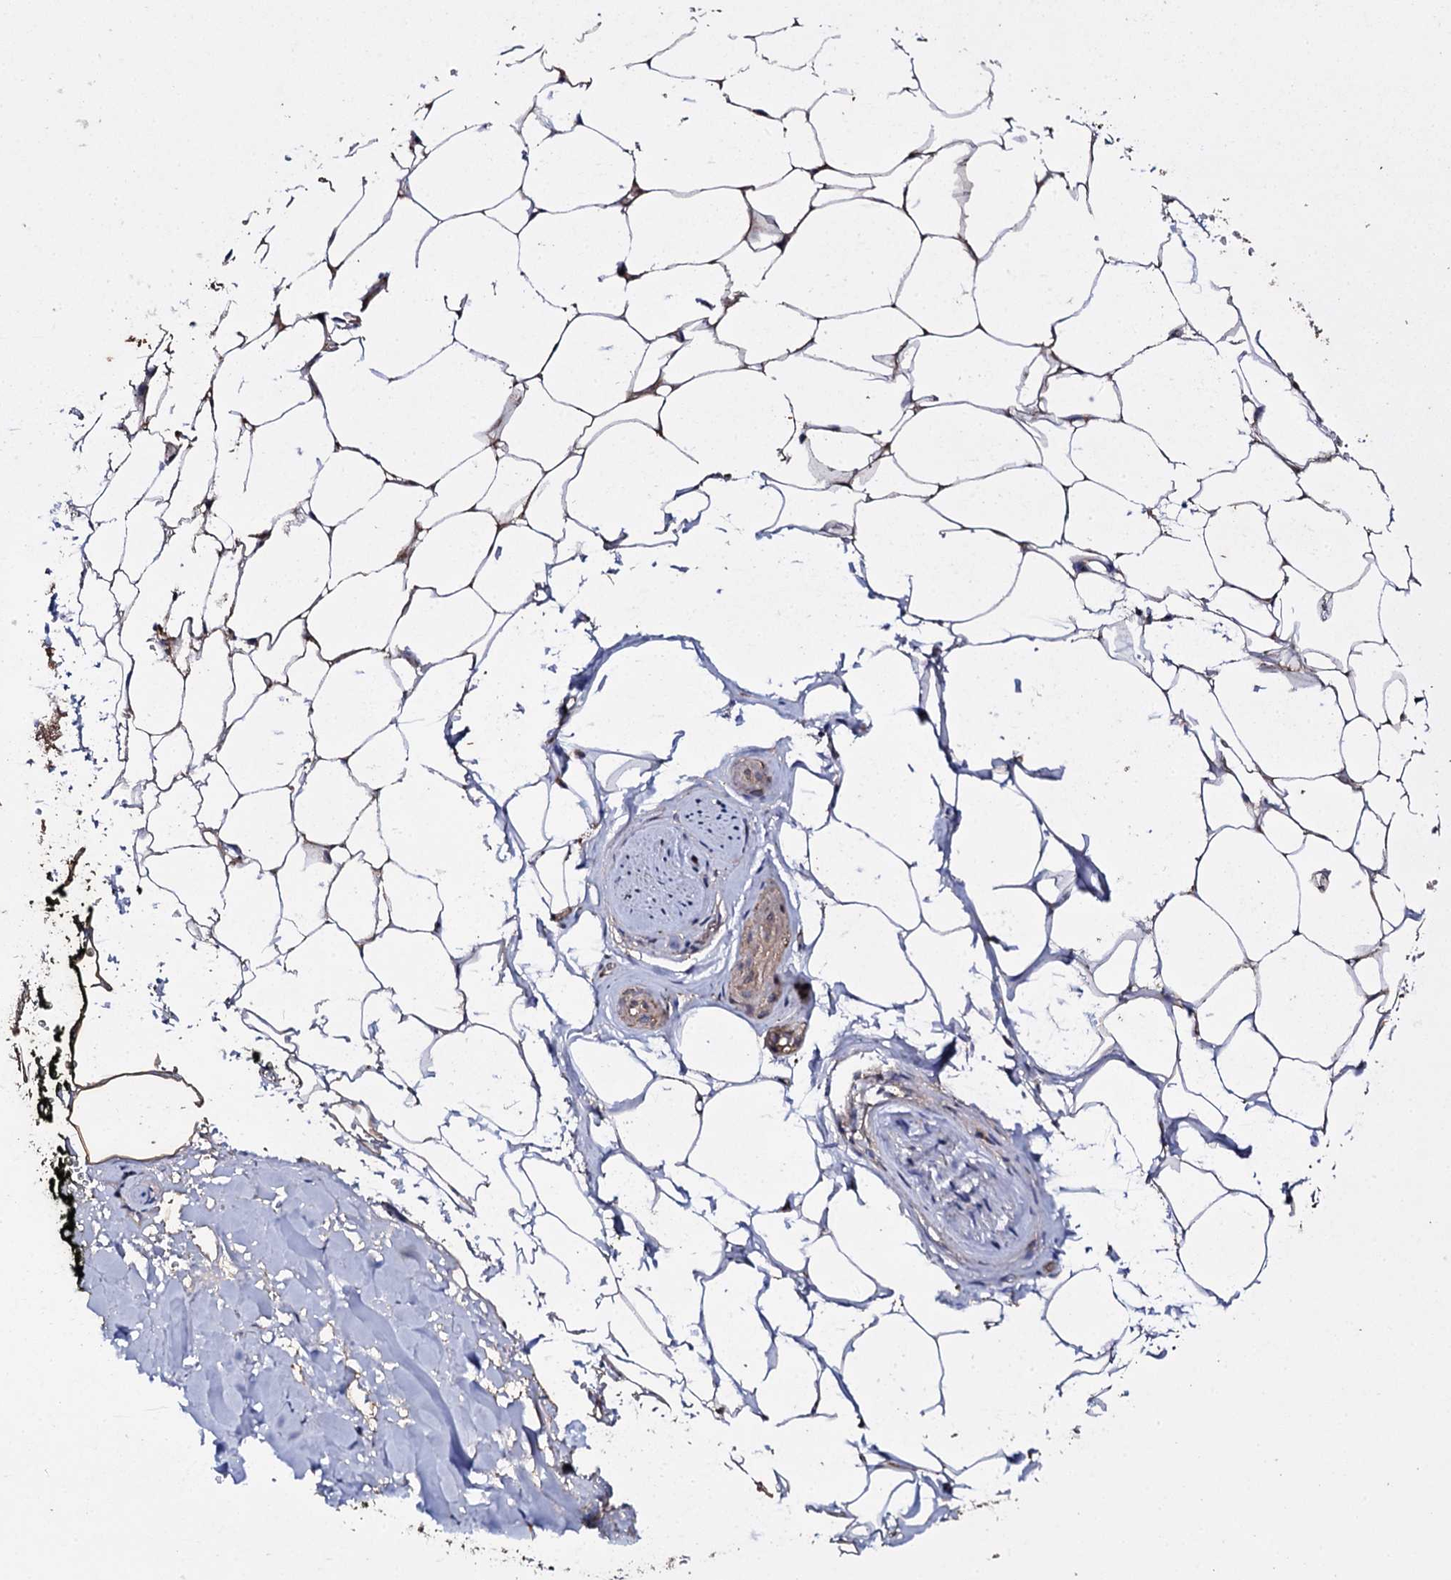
{"staining": {"intensity": "moderate", "quantity": ">75%", "location": "cytoplasmic/membranous"}, "tissue": "adipose tissue", "cell_type": "Adipocytes", "image_type": "normal", "snomed": [{"axis": "morphology", "description": "Normal tissue, NOS"}, {"axis": "morphology", "description": "Adenocarcinoma, Low grade"}, {"axis": "topography", "description": "Prostate"}, {"axis": "topography", "description": "Peripheral nerve tissue"}], "caption": "Adipocytes demonstrate medium levels of moderate cytoplasmic/membranous staining in about >75% of cells in unremarkable human adipose tissue.", "gene": "FAM111A", "patient": {"sex": "male", "age": 63}}